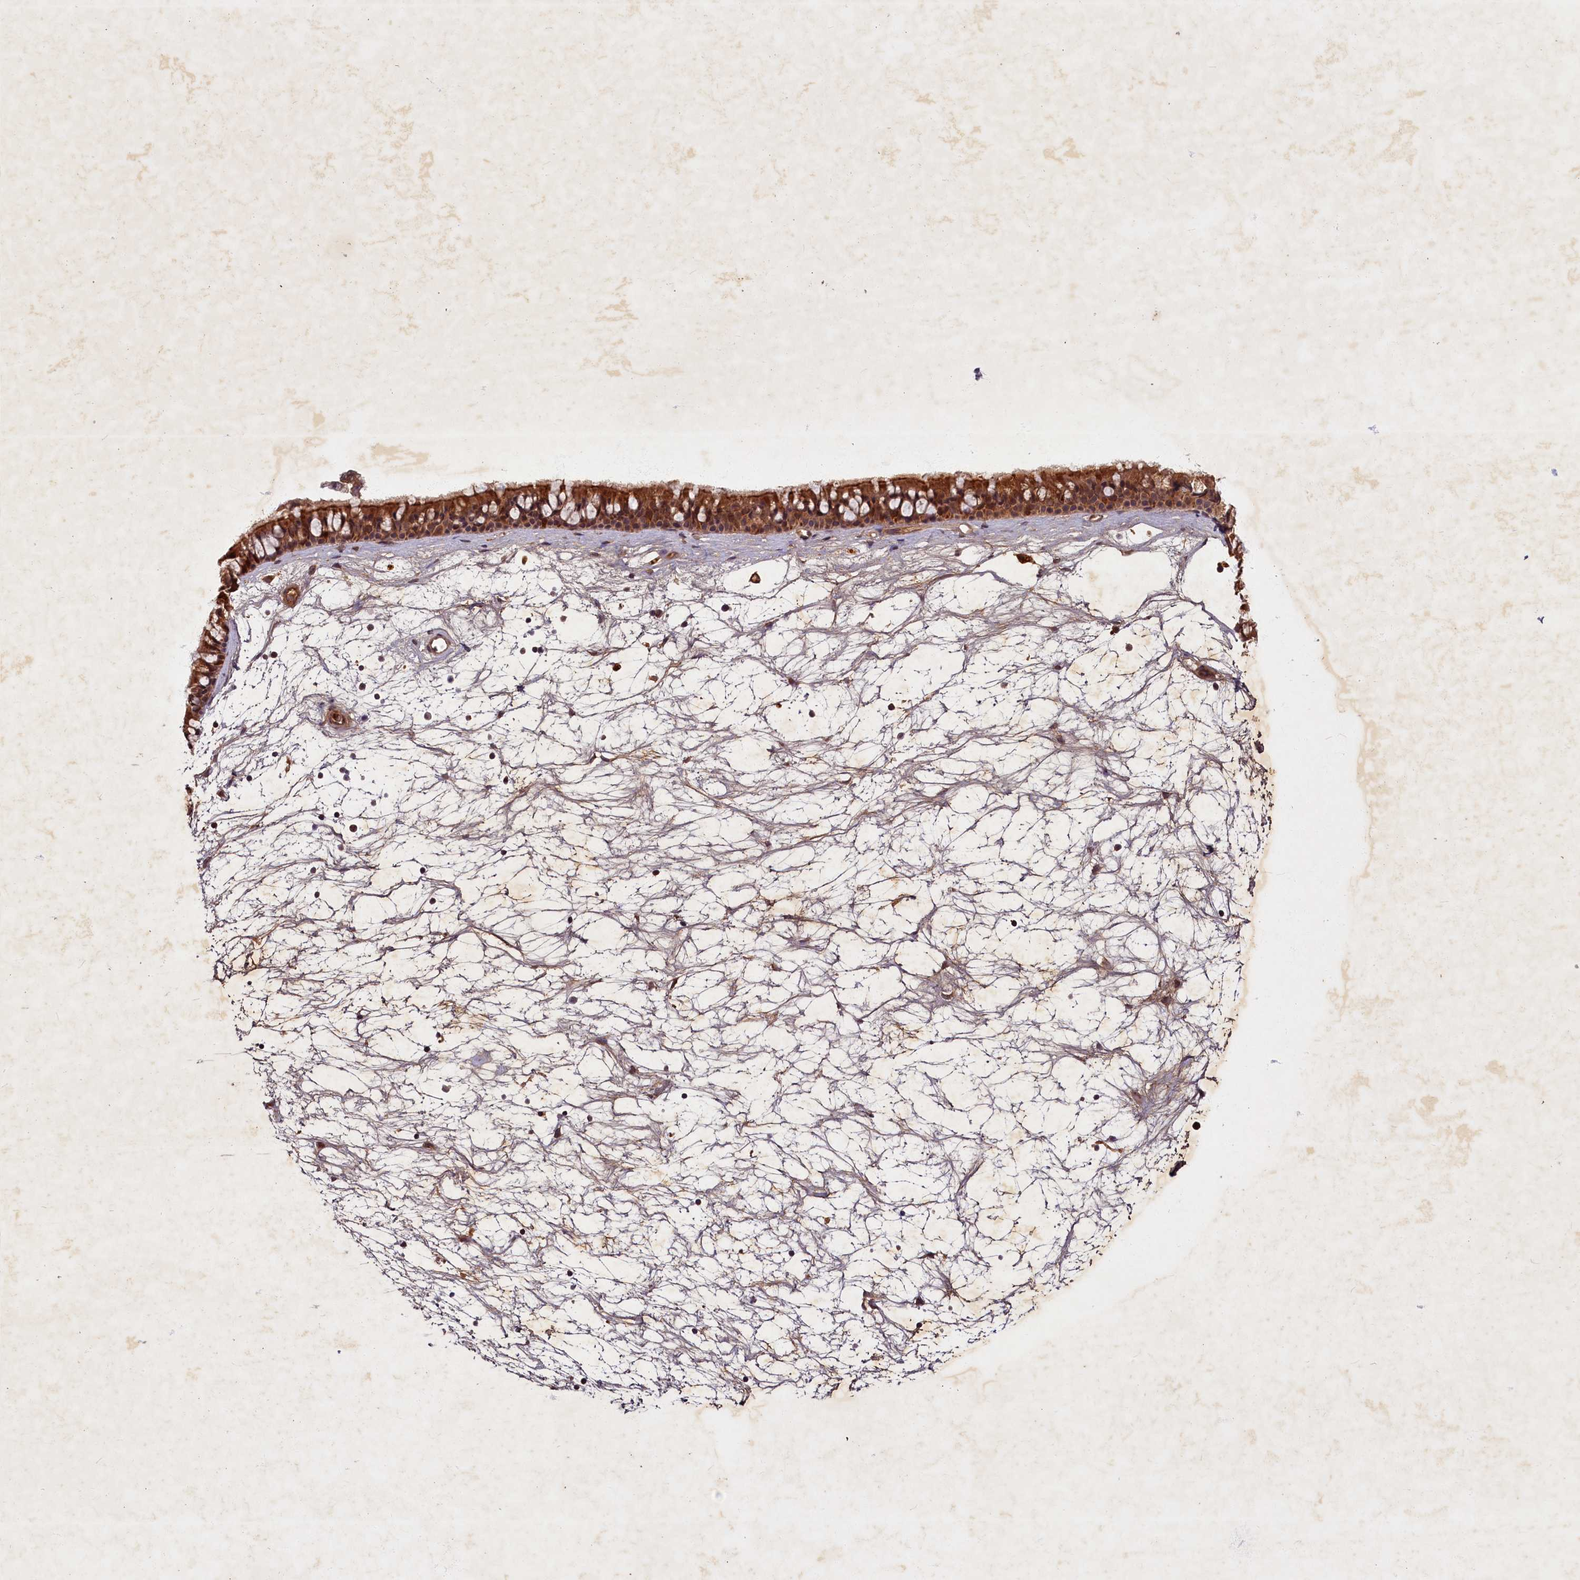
{"staining": {"intensity": "strong", "quantity": ">75%", "location": "cytoplasmic/membranous"}, "tissue": "nasopharynx", "cell_type": "Respiratory epithelial cells", "image_type": "normal", "snomed": [{"axis": "morphology", "description": "Normal tissue, NOS"}, {"axis": "topography", "description": "Nasopharynx"}], "caption": "Protein staining reveals strong cytoplasmic/membranous expression in about >75% of respiratory epithelial cells in benign nasopharynx.", "gene": "SLC11A2", "patient": {"sex": "male", "age": 64}}